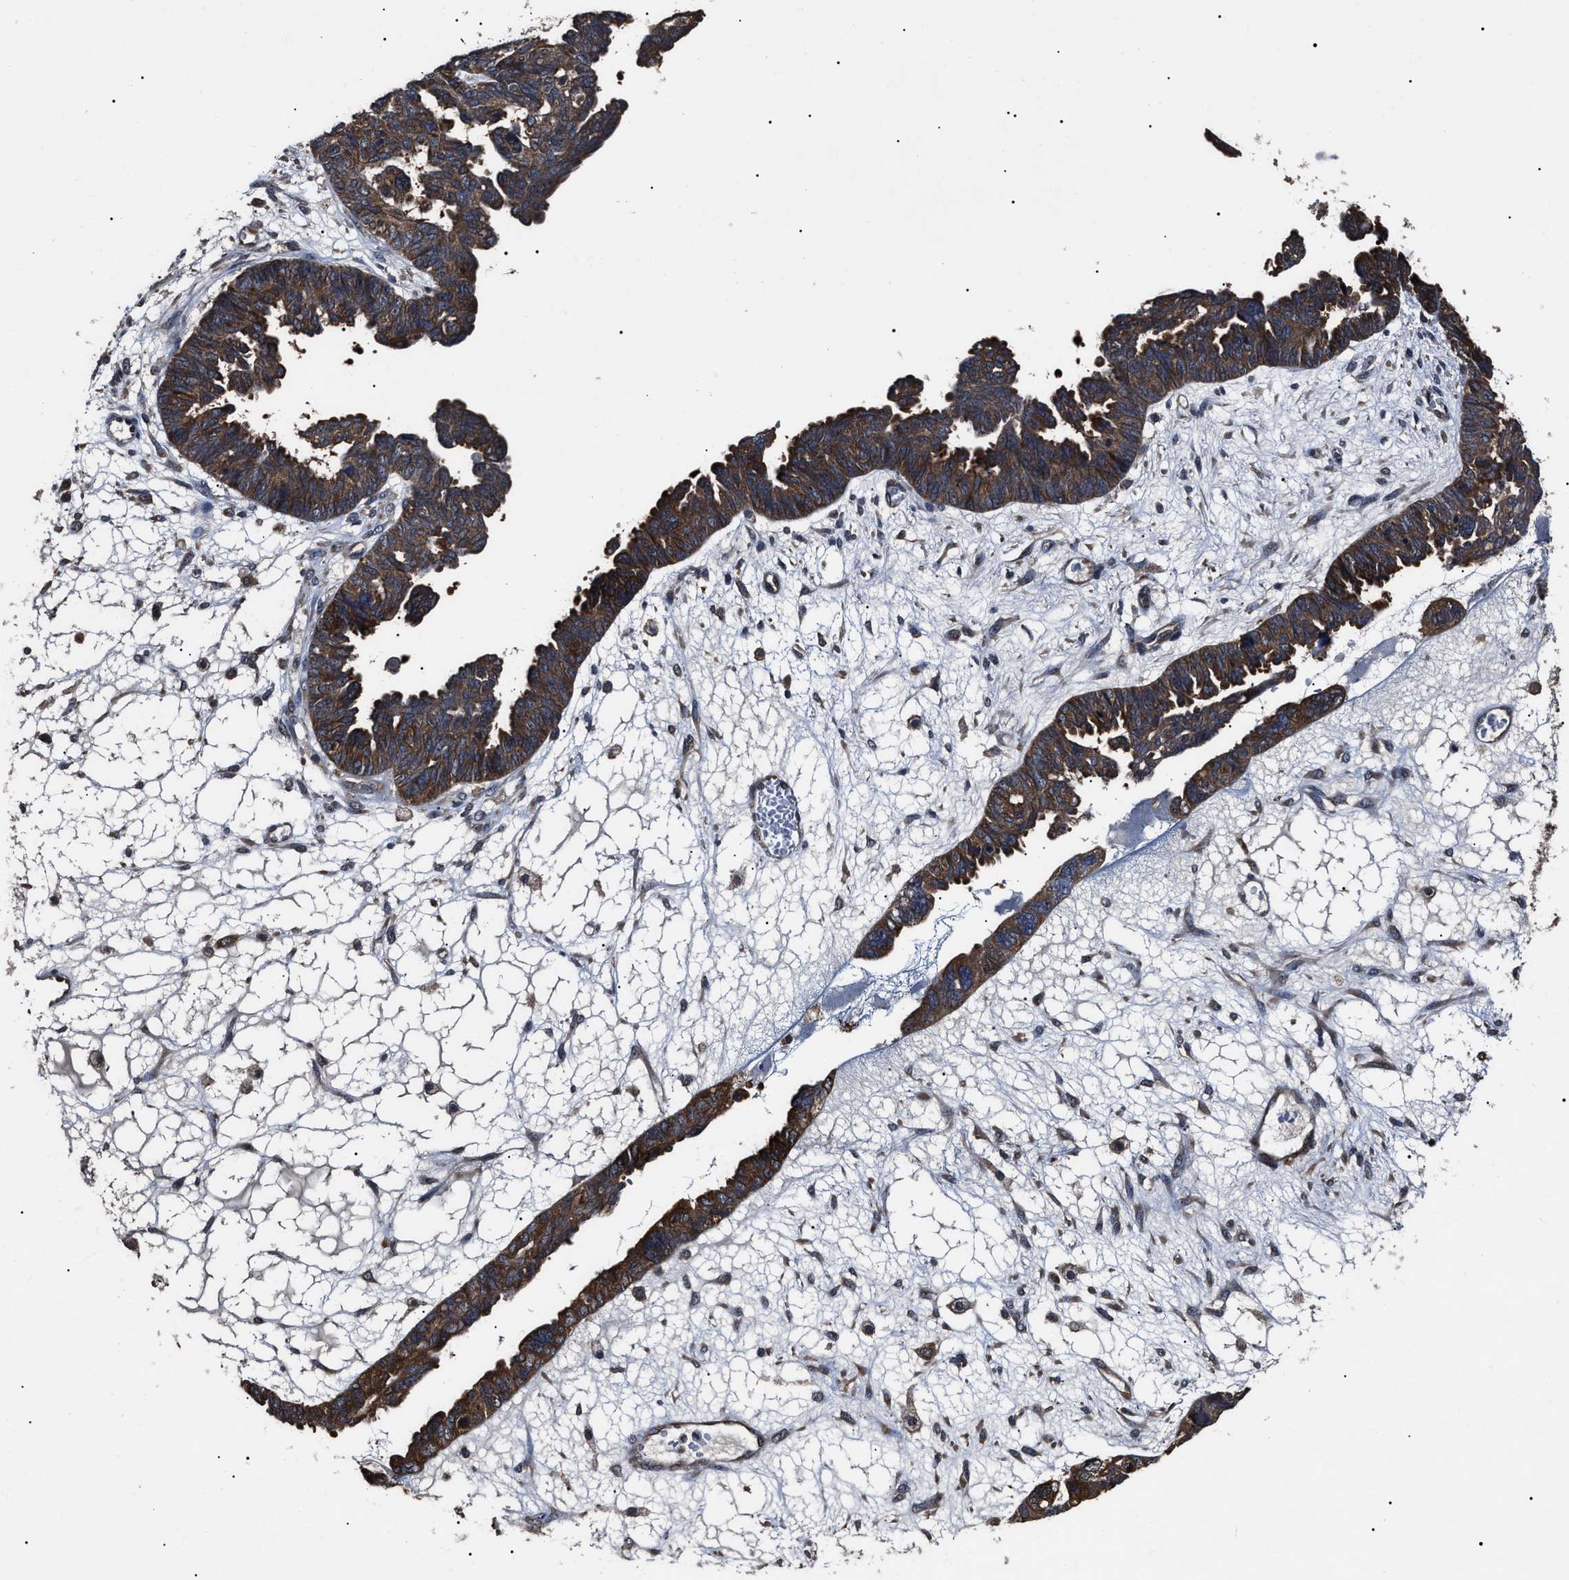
{"staining": {"intensity": "moderate", "quantity": ">75%", "location": "cytoplasmic/membranous"}, "tissue": "ovarian cancer", "cell_type": "Tumor cells", "image_type": "cancer", "snomed": [{"axis": "morphology", "description": "Cystadenocarcinoma, serous, NOS"}, {"axis": "topography", "description": "Ovary"}], "caption": "There is medium levels of moderate cytoplasmic/membranous expression in tumor cells of ovarian cancer, as demonstrated by immunohistochemical staining (brown color).", "gene": "CCT8", "patient": {"sex": "female", "age": 79}}